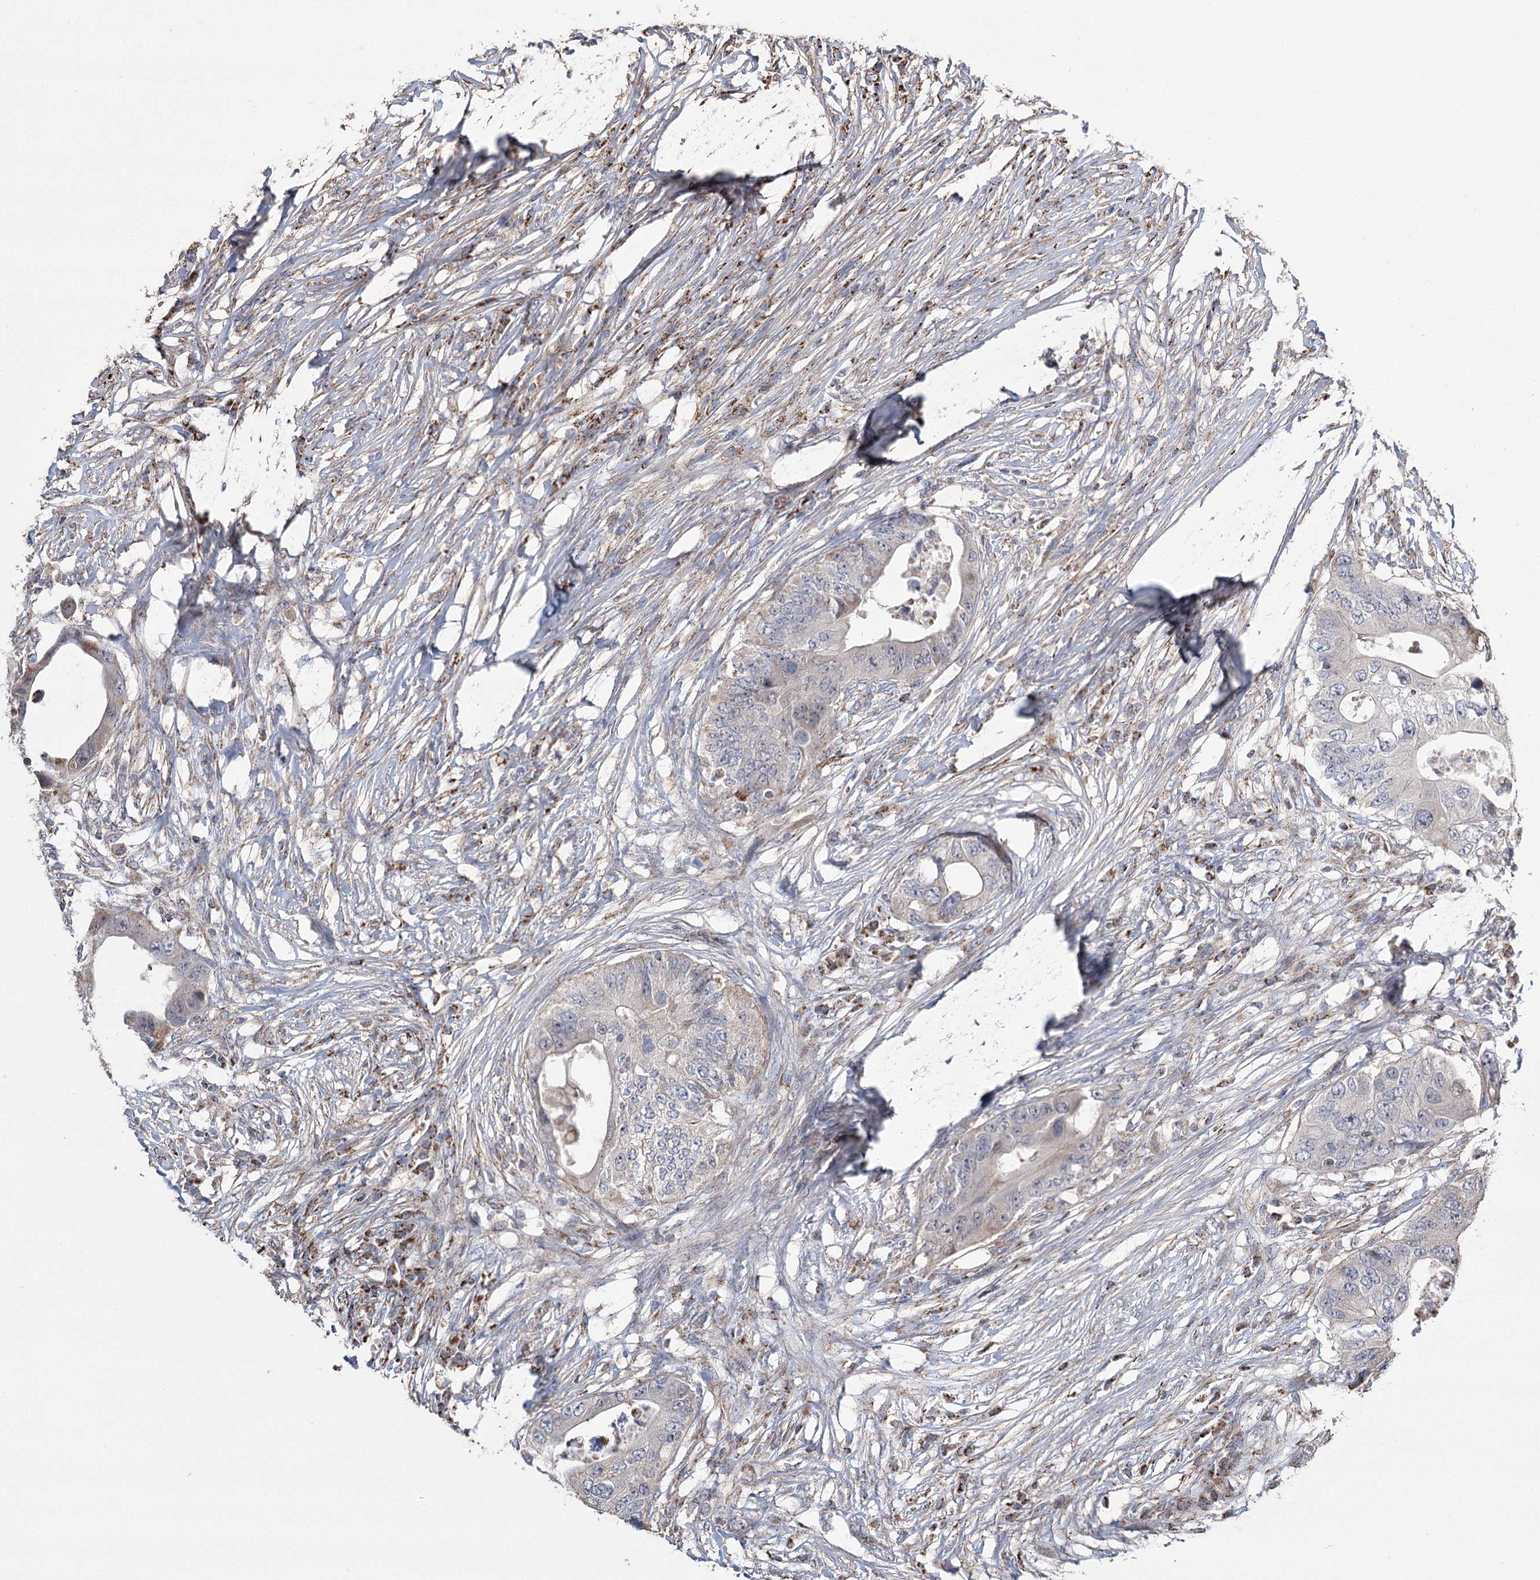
{"staining": {"intensity": "weak", "quantity": "<25%", "location": "cytoplasmic/membranous"}, "tissue": "colorectal cancer", "cell_type": "Tumor cells", "image_type": "cancer", "snomed": [{"axis": "morphology", "description": "Adenocarcinoma, NOS"}, {"axis": "topography", "description": "Colon"}], "caption": "Immunohistochemistry (IHC) of human colorectal cancer (adenocarcinoma) exhibits no positivity in tumor cells.", "gene": "RANBP3L", "patient": {"sex": "male", "age": 71}}